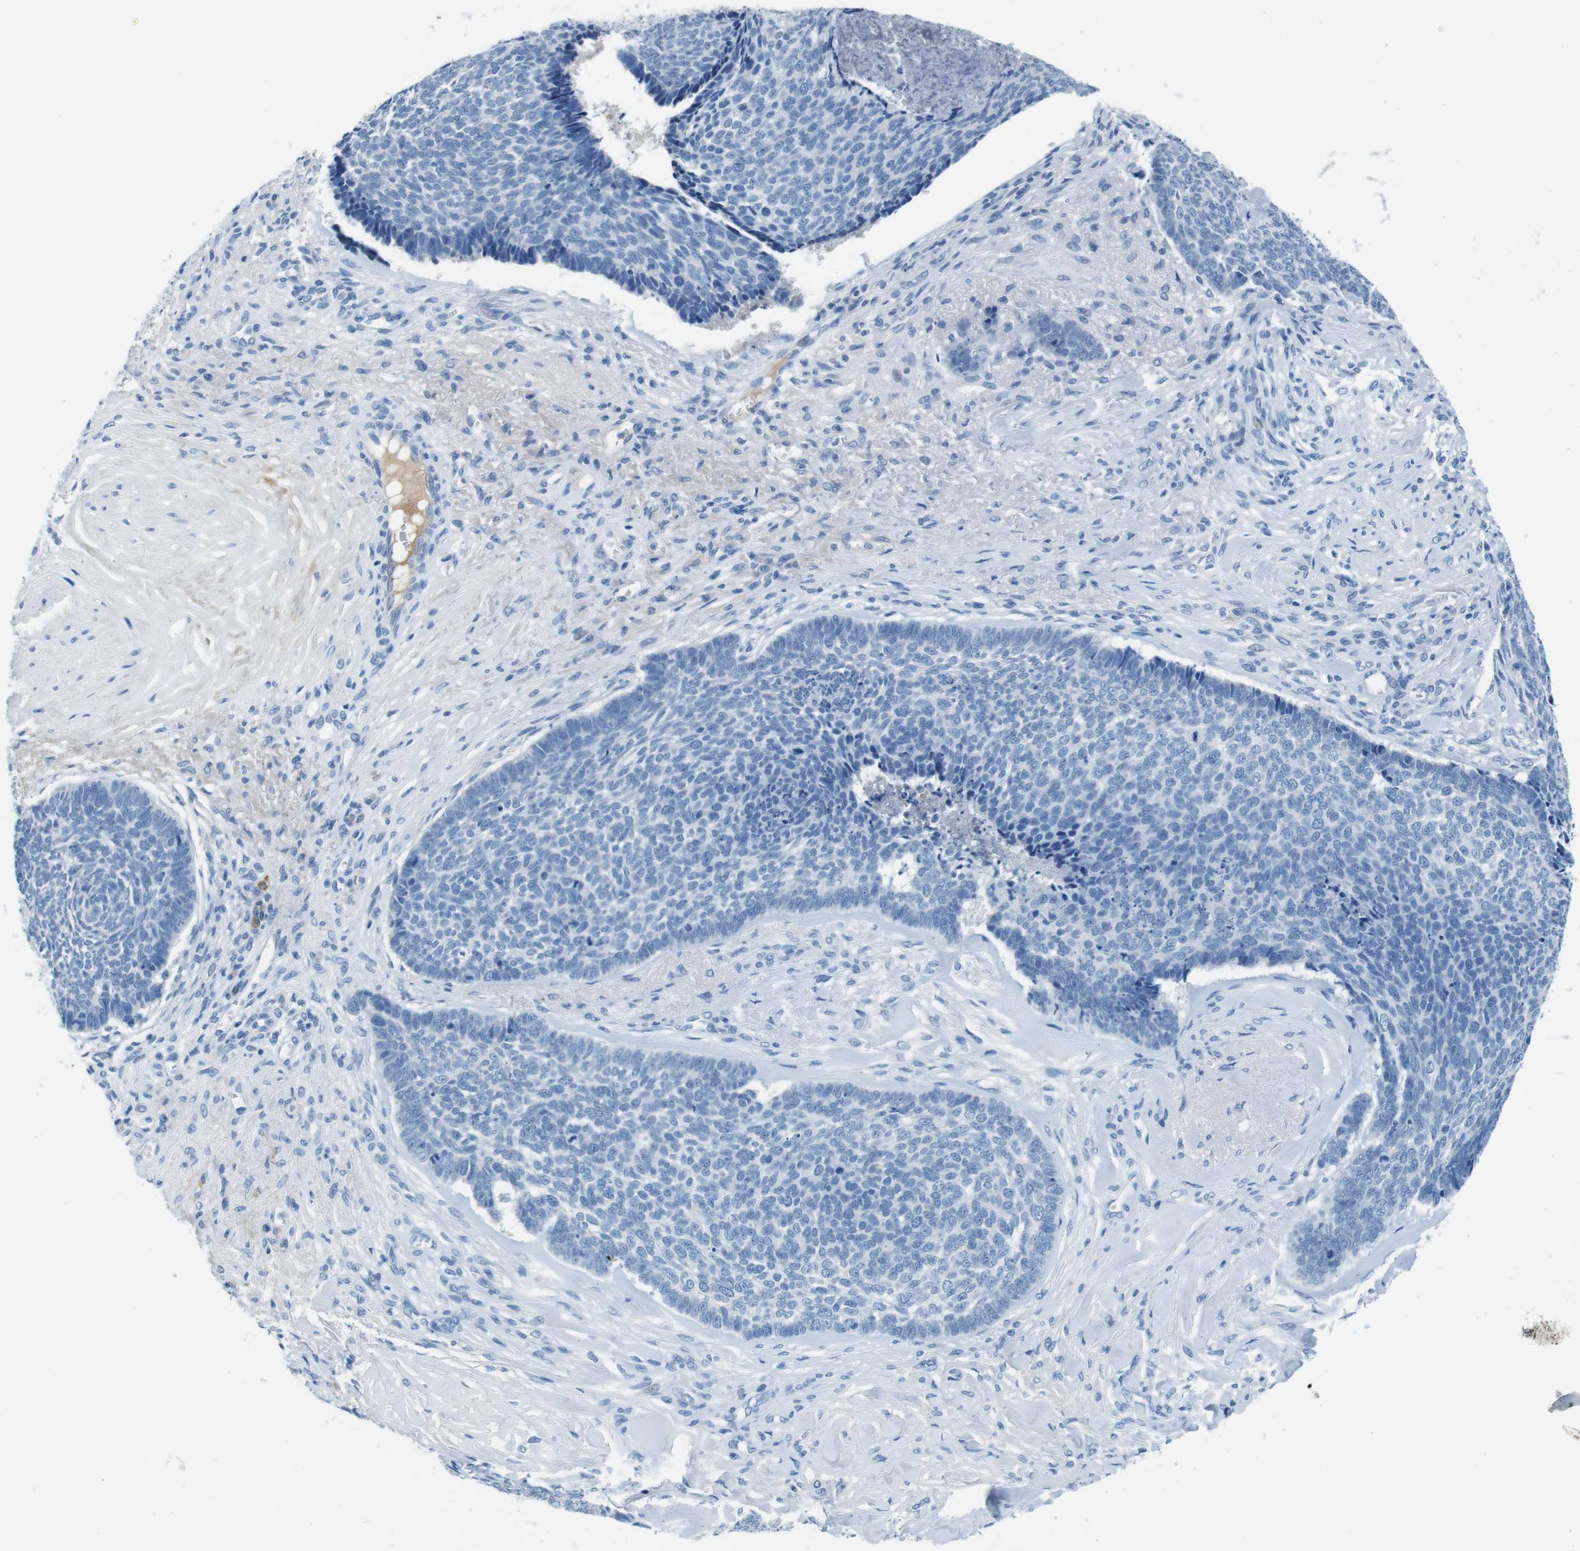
{"staining": {"intensity": "negative", "quantity": "none", "location": "none"}, "tissue": "skin cancer", "cell_type": "Tumor cells", "image_type": "cancer", "snomed": [{"axis": "morphology", "description": "Basal cell carcinoma"}, {"axis": "topography", "description": "Skin"}], "caption": "There is no significant positivity in tumor cells of skin basal cell carcinoma.", "gene": "IGHD", "patient": {"sex": "male", "age": 84}}